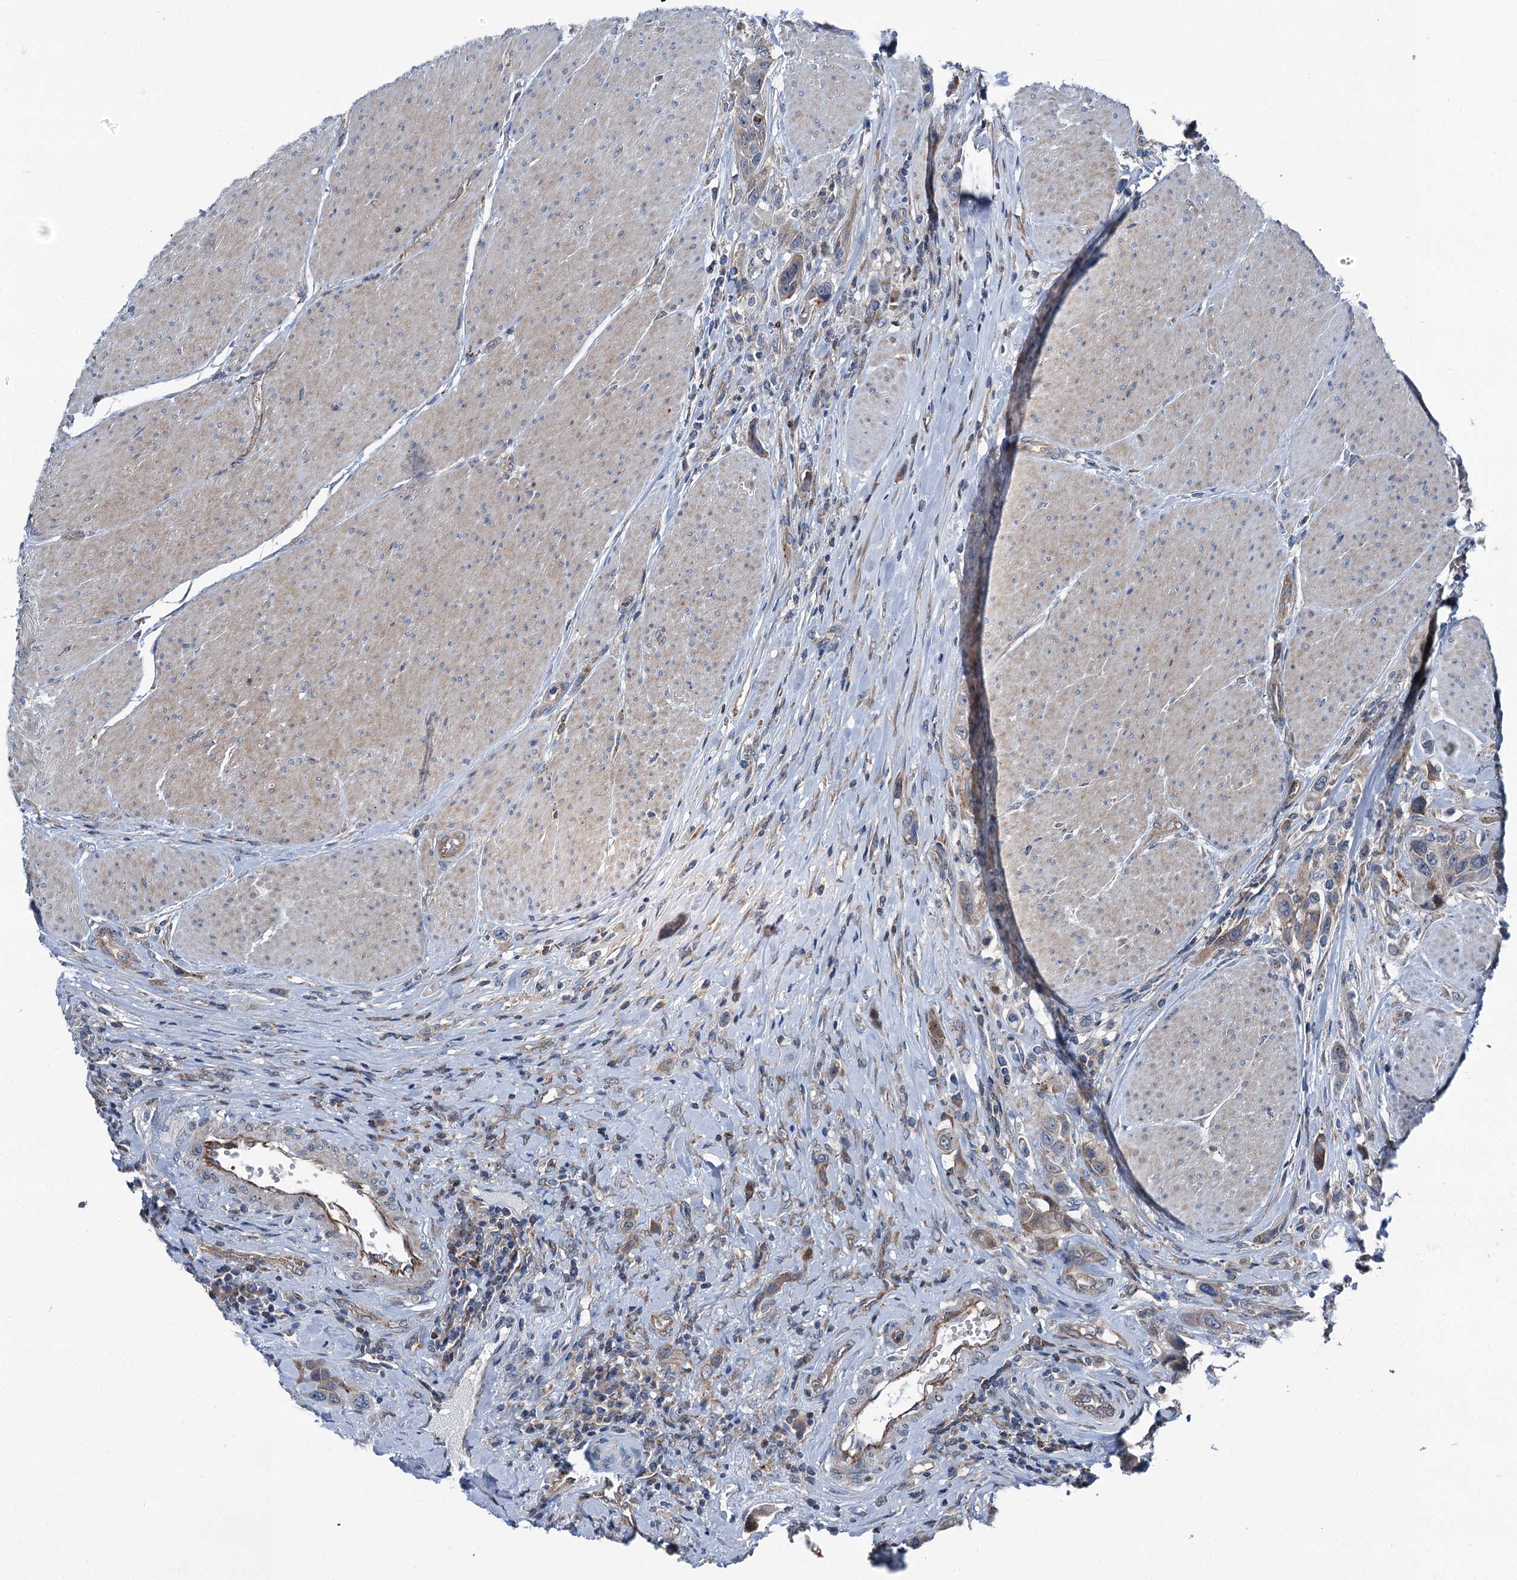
{"staining": {"intensity": "weak", "quantity": ">75%", "location": "cytoplasmic/membranous"}, "tissue": "urothelial cancer", "cell_type": "Tumor cells", "image_type": "cancer", "snomed": [{"axis": "morphology", "description": "Urothelial carcinoma, High grade"}, {"axis": "topography", "description": "Urinary bladder"}], "caption": "This is a photomicrograph of immunohistochemistry (IHC) staining of urothelial carcinoma (high-grade), which shows weak positivity in the cytoplasmic/membranous of tumor cells.", "gene": "POLR1D", "patient": {"sex": "male", "age": 50}}